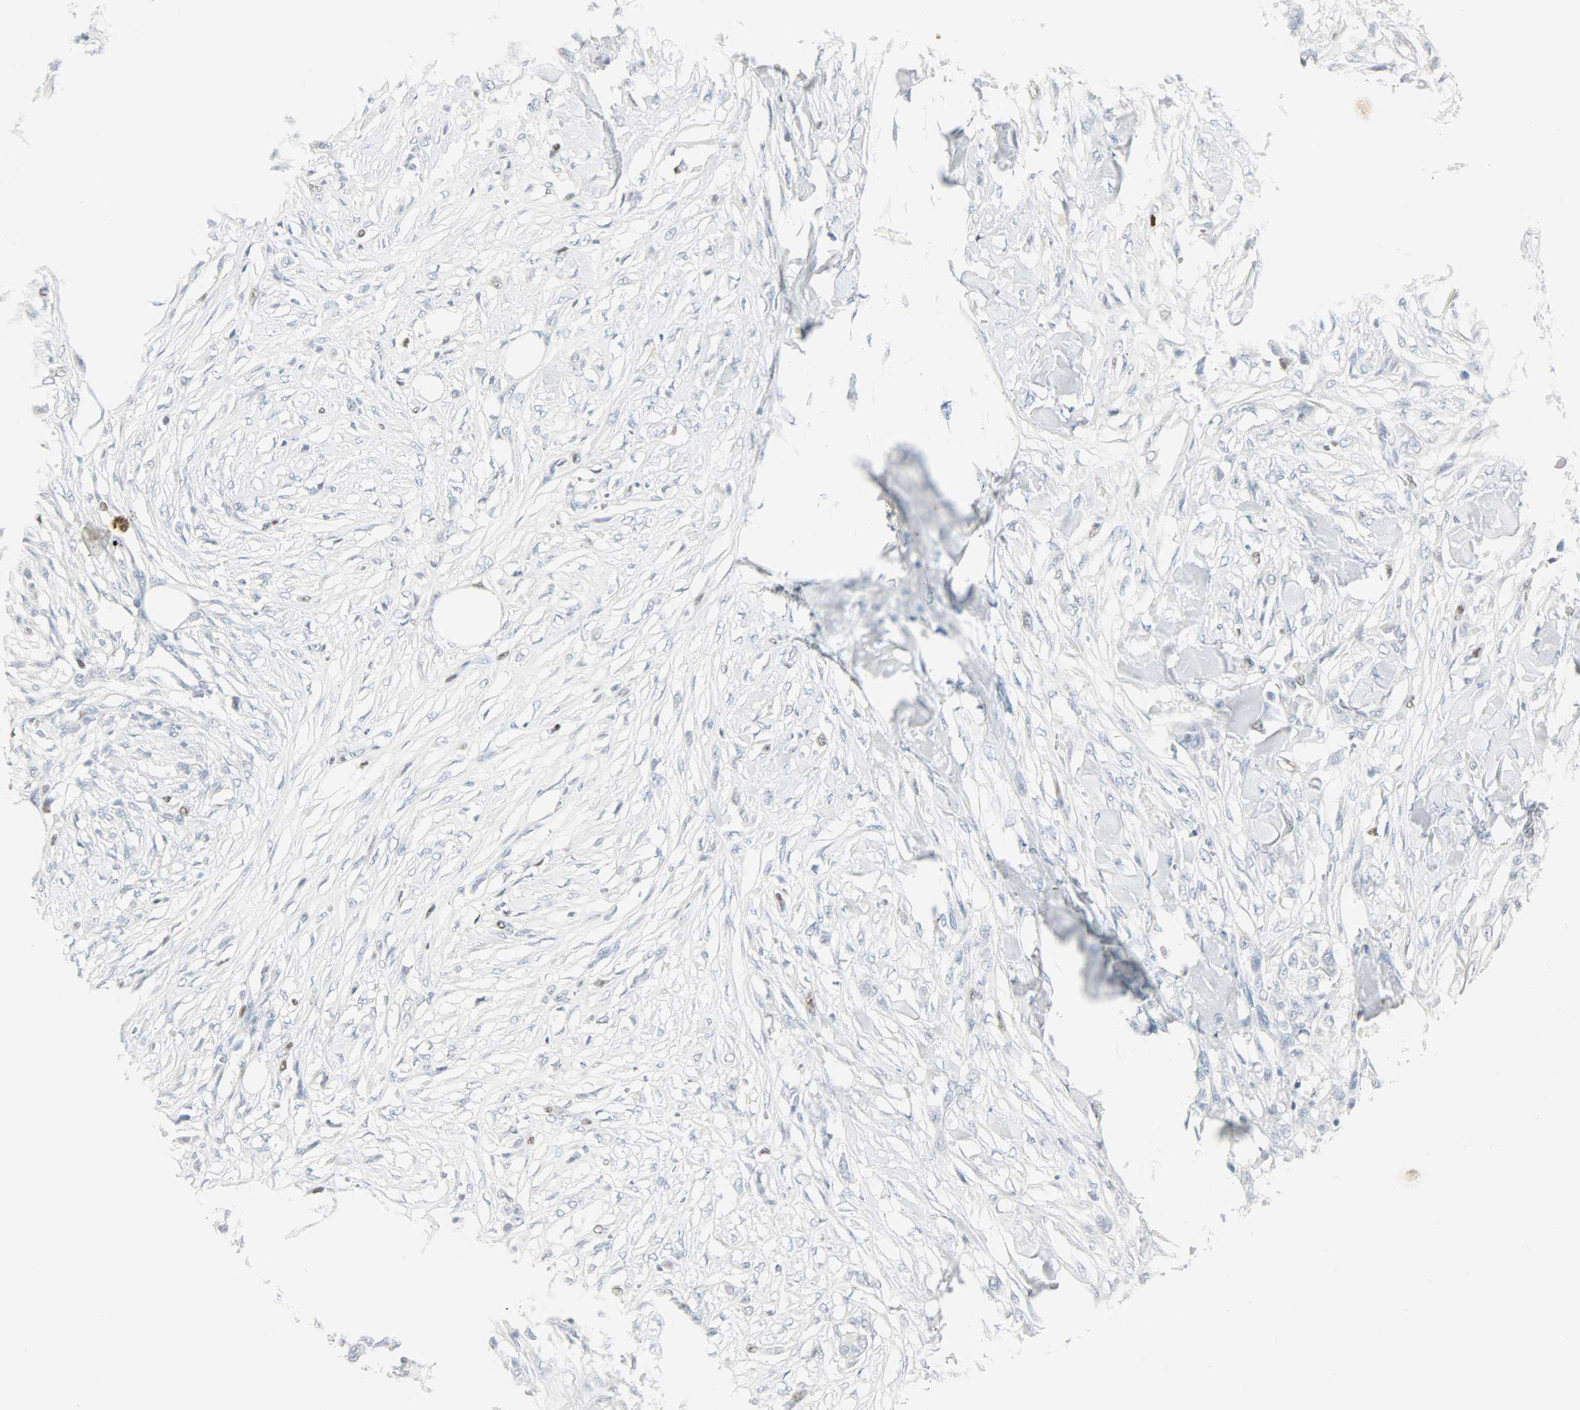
{"staining": {"intensity": "negative", "quantity": "none", "location": "none"}, "tissue": "skin cancer", "cell_type": "Tumor cells", "image_type": "cancer", "snomed": [{"axis": "morphology", "description": "Normal tissue, NOS"}, {"axis": "morphology", "description": "Squamous cell carcinoma, NOS"}, {"axis": "topography", "description": "Skin"}], "caption": "This is an immunohistochemistry photomicrograph of squamous cell carcinoma (skin). There is no expression in tumor cells.", "gene": "HELLS", "patient": {"sex": "female", "age": 59}}